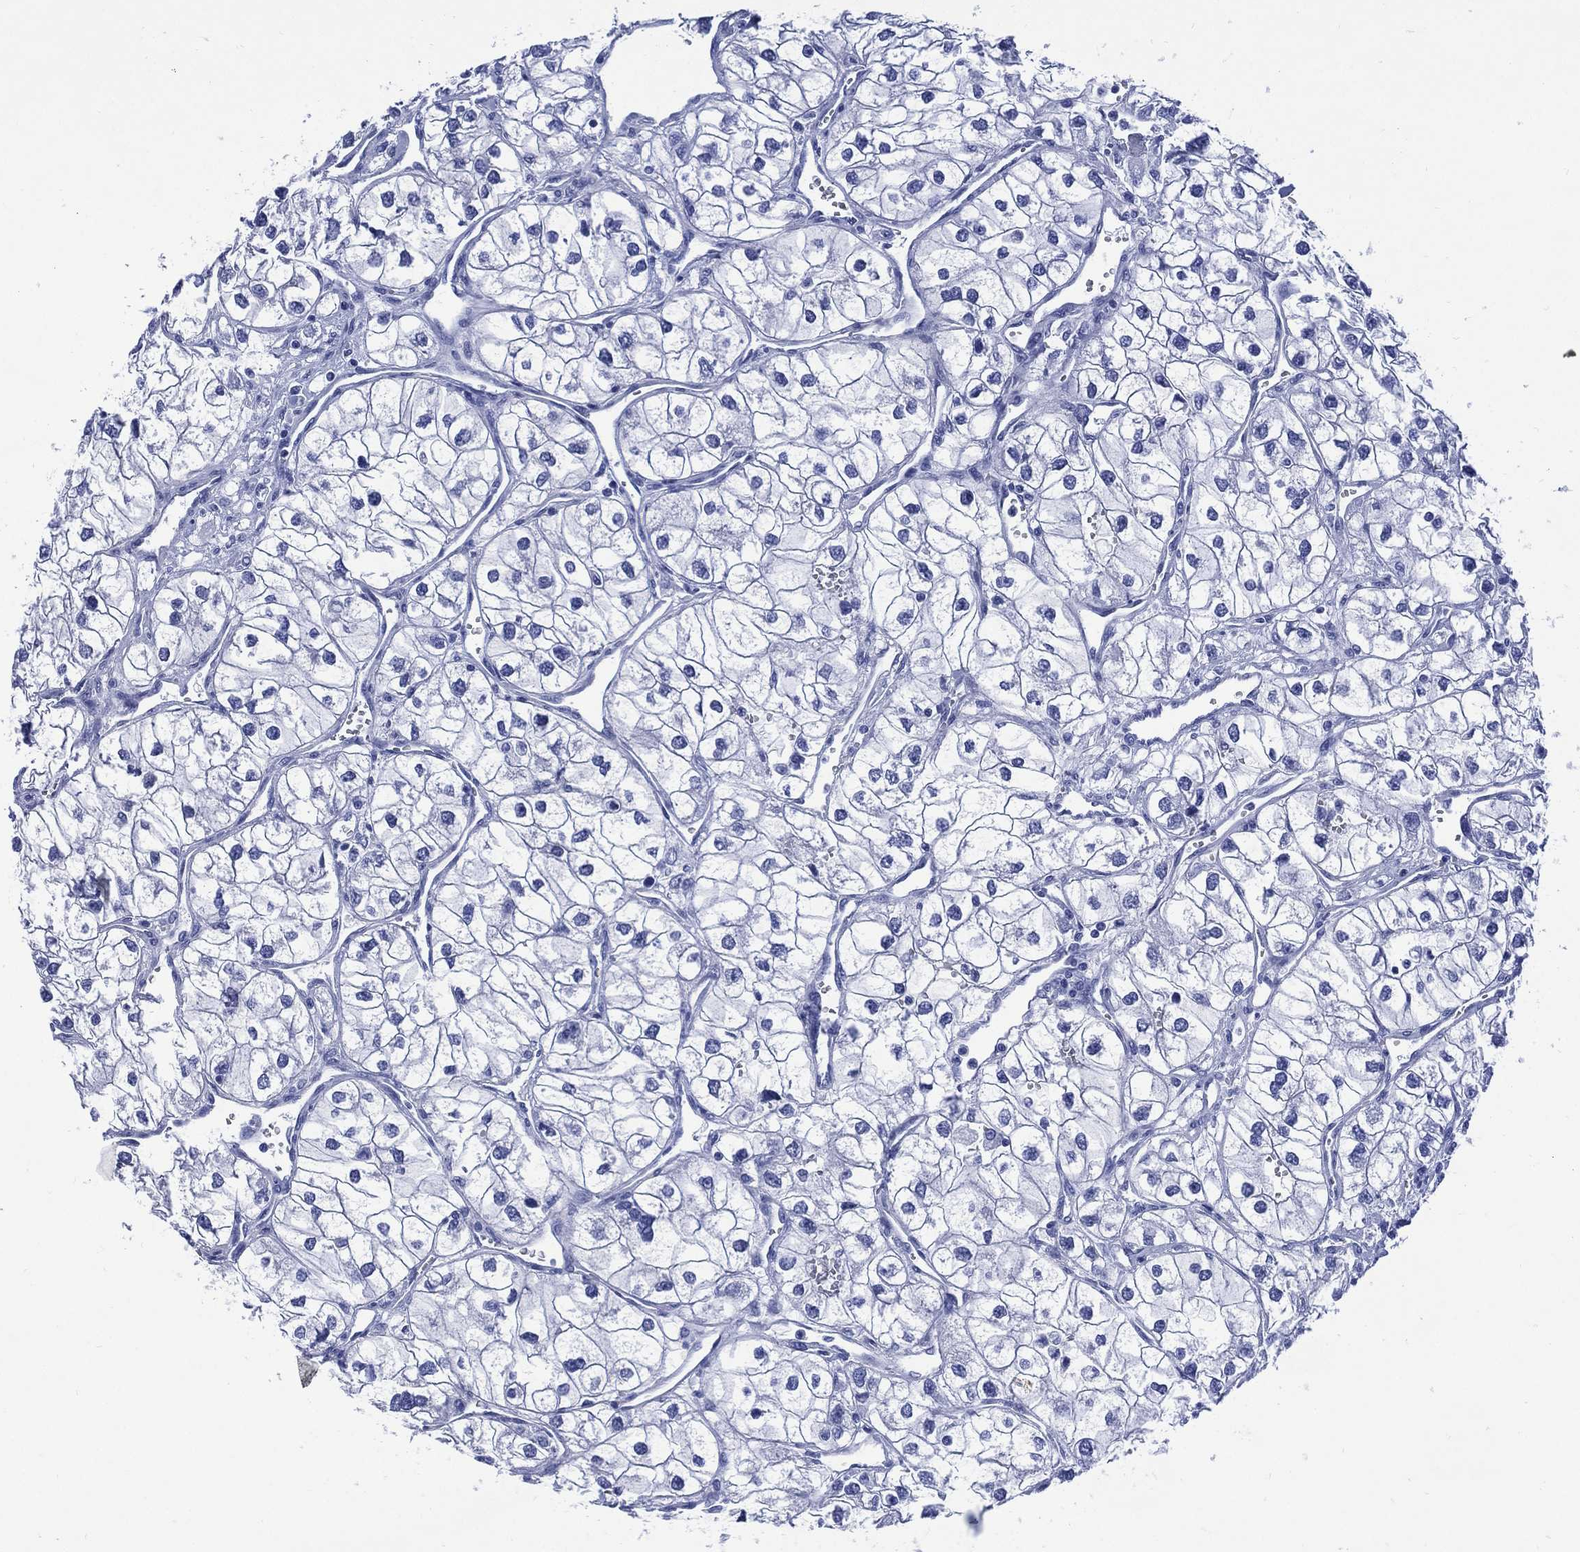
{"staining": {"intensity": "negative", "quantity": "none", "location": "none"}, "tissue": "renal cancer", "cell_type": "Tumor cells", "image_type": "cancer", "snomed": [{"axis": "morphology", "description": "Adenocarcinoma, NOS"}, {"axis": "topography", "description": "Kidney"}], "caption": "The micrograph exhibits no significant positivity in tumor cells of adenocarcinoma (renal).", "gene": "SHCBP1L", "patient": {"sex": "male", "age": 59}}